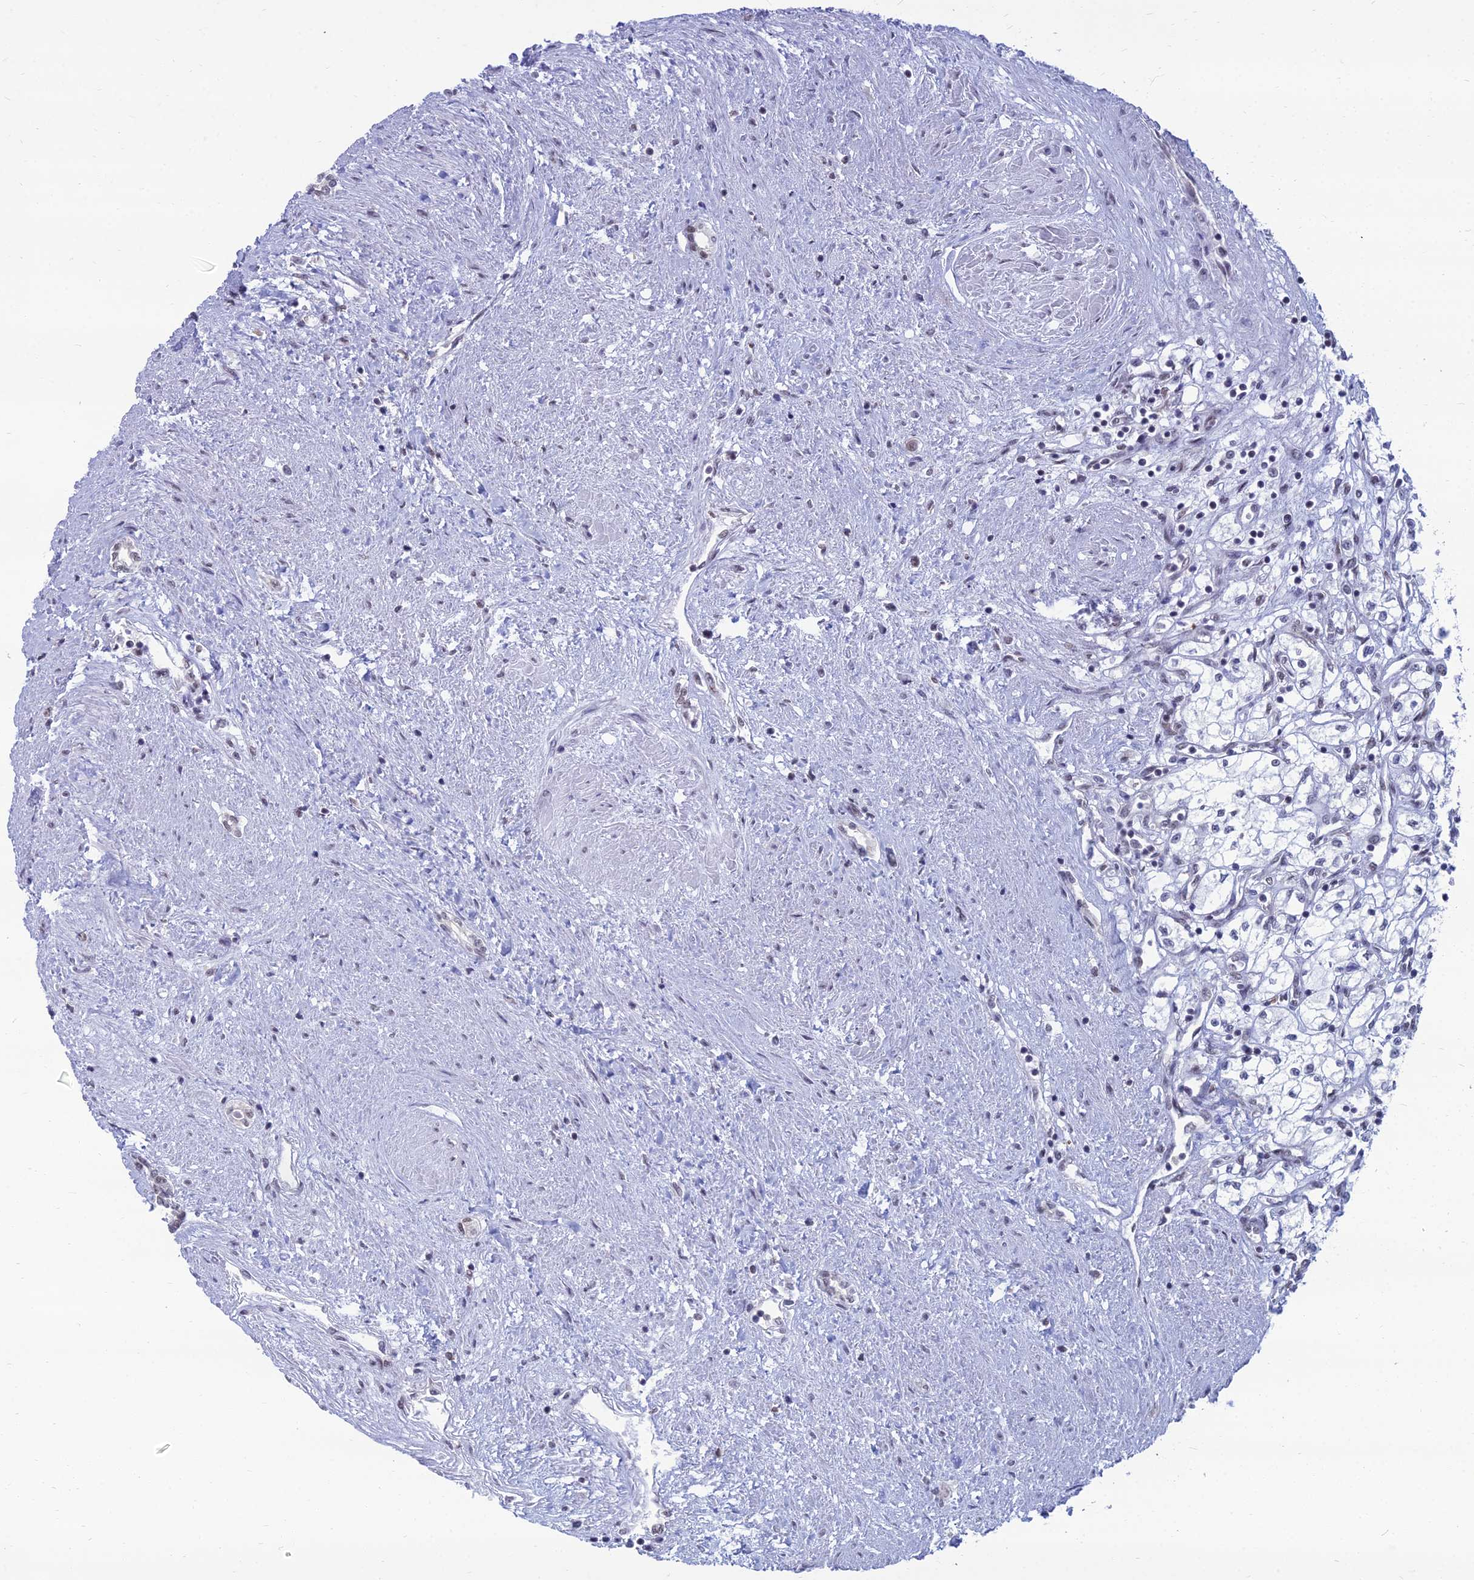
{"staining": {"intensity": "negative", "quantity": "none", "location": "none"}, "tissue": "renal cancer", "cell_type": "Tumor cells", "image_type": "cancer", "snomed": [{"axis": "morphology", "description": "Adenocarcinoma, NOS"}, {"axis": "topography", "description": "Kidney"}], "caption": "DAB immunohistochemical staining of renal cancer (adenocarcinoma) shows no significant positivity in tumor cells.", "gene": "SRSF7", "patient": {"sex": "male", "age": 59}}